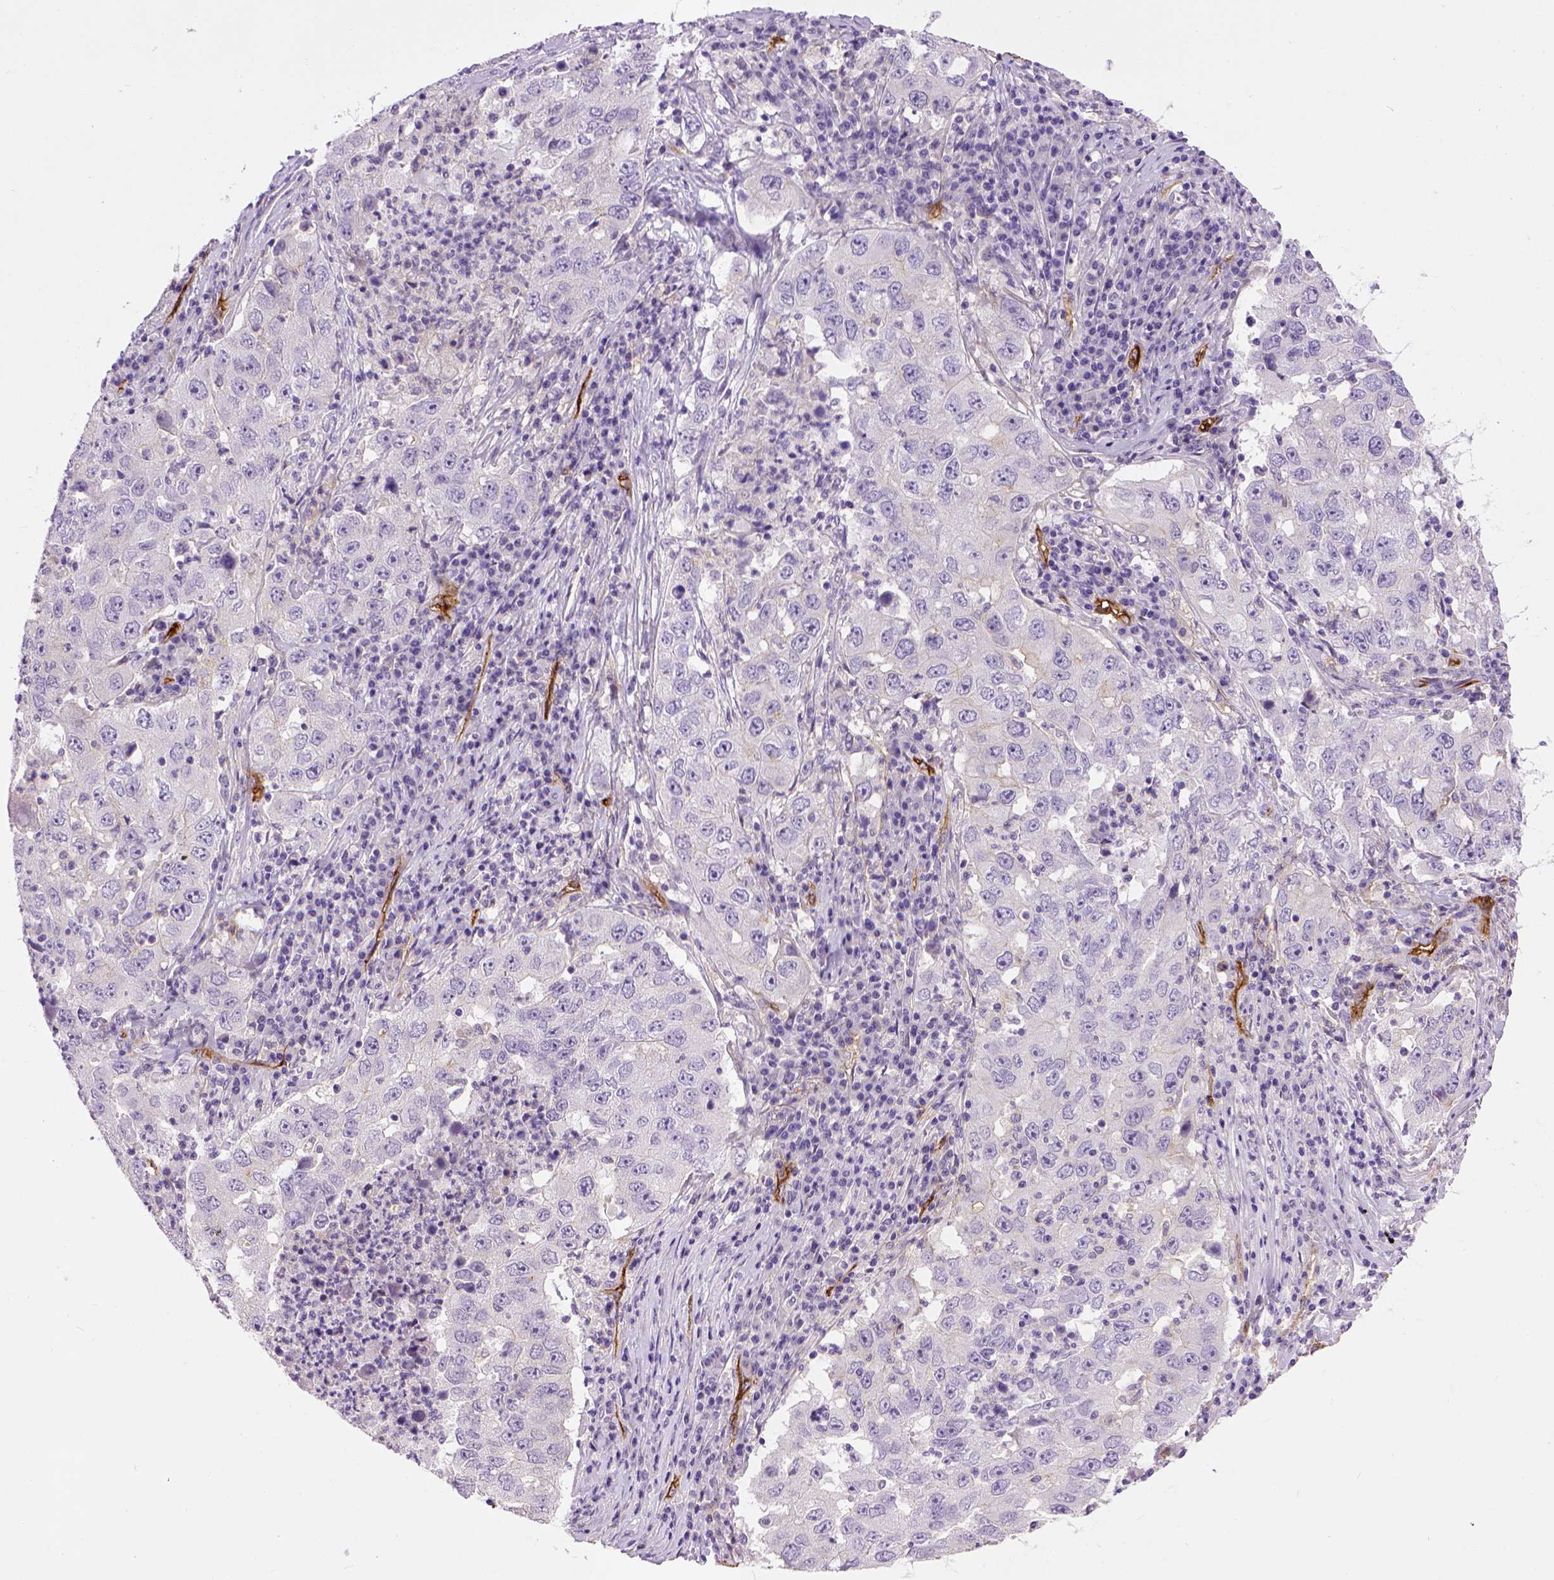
{"staining": {"intensity": "negative", "quantity": "none", "location": "none"}, "tissue": "lung cancer", "cell_type": "Tumor cells", "image_type": "cancer", "snomed": [{"axis": "morphology", "description": "Adenocarcinoma, NOS"}, {"axis": "topography", "description": "Lung"}], "caption": "This is a image of IHC staining of lung cancer (adenocarcinoma), which shows no staining in tumor cells.", "gene": "ENG", "patient": {"sex": "male", "age": 73}}